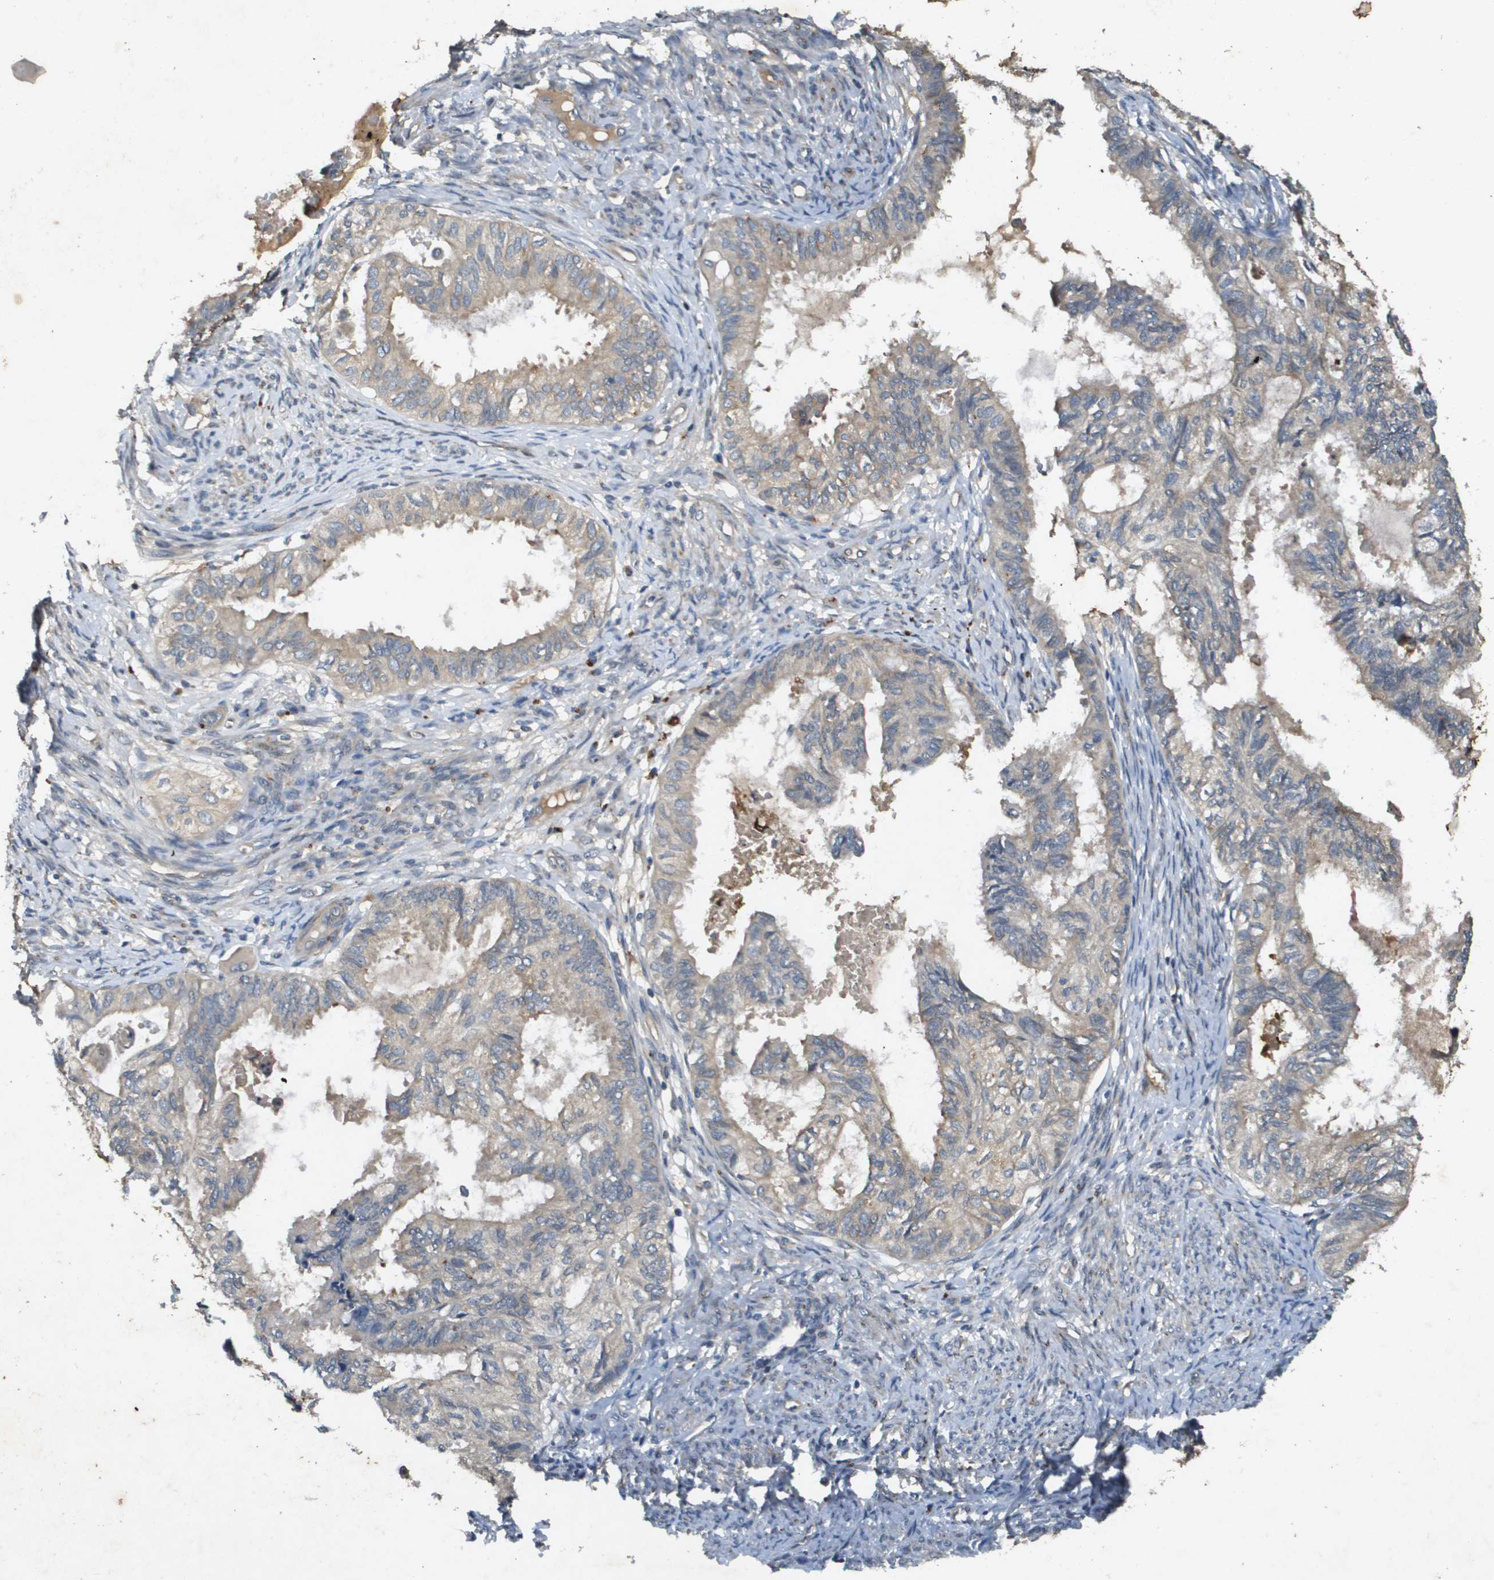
{"staining": {"intensity": "weak", "quantity": ">75%", "location": "cytoplasmic/membranous"}, "tissue": "cervical cancer", "cell_type": "Tumor cells", "image_type": "cancer", "snomed": [{"axis": "morphology", "description": "Normal tissue, NOS"}, {"axis": "morphology", "description": "Adenocarcinoma, NOS"}, {"axis": "topography", "description": "Cervix"}, {"axis": "topography", "description": "Endometrium"}], "caption": "High-power microscopy captured an immunohistochemistry image of adenocarcinoma (cervical), revealing weak cytoplasmic/membranous positivity in about >75% of tumor cells. (IHC, brightfield microscopy, high magnification).", "gene": "PGAP3", "patient": {"sex": "female", "age": 86}}